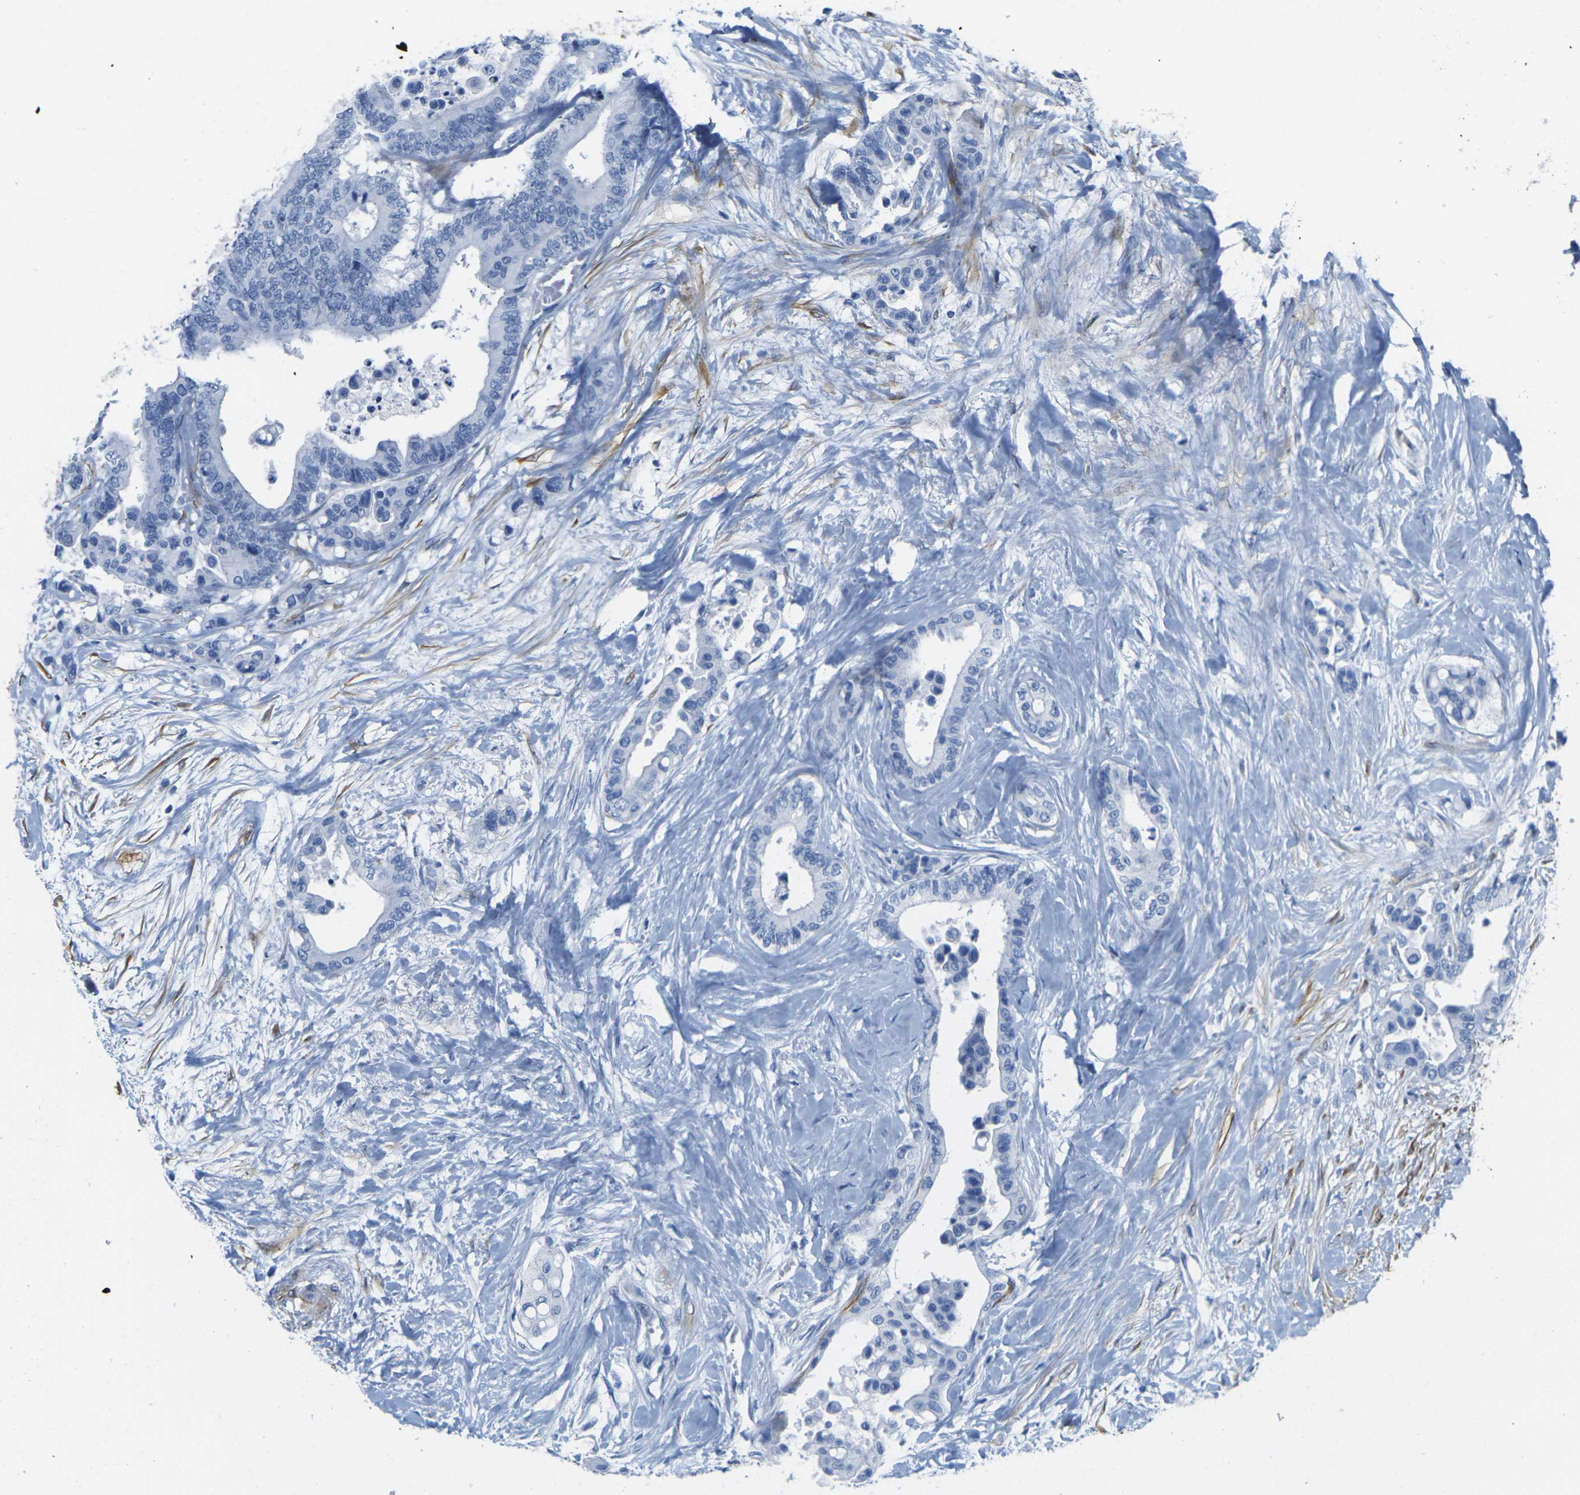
{"staining": {"intensity": "negative", "quantity": "none", "location": "none"}, "tissue": "colorectal cancer", "cell_type": "Tumor cells", "image_type": "cancer", "snomed": [{"axis": "morphology", "description": "Normal tissue, NOS"}, {"axis": "morphology", "description": "Adenocarcinoma, NOS"}, {"axis": "topography", "description": "Colon"}], "caption": "A photomicrograph of human colorectal cancer (adenocarcinoma) is negative for staining in tumor cells.", "gene": "CNN1", "patient": {"sex": "male", "age": 82}}